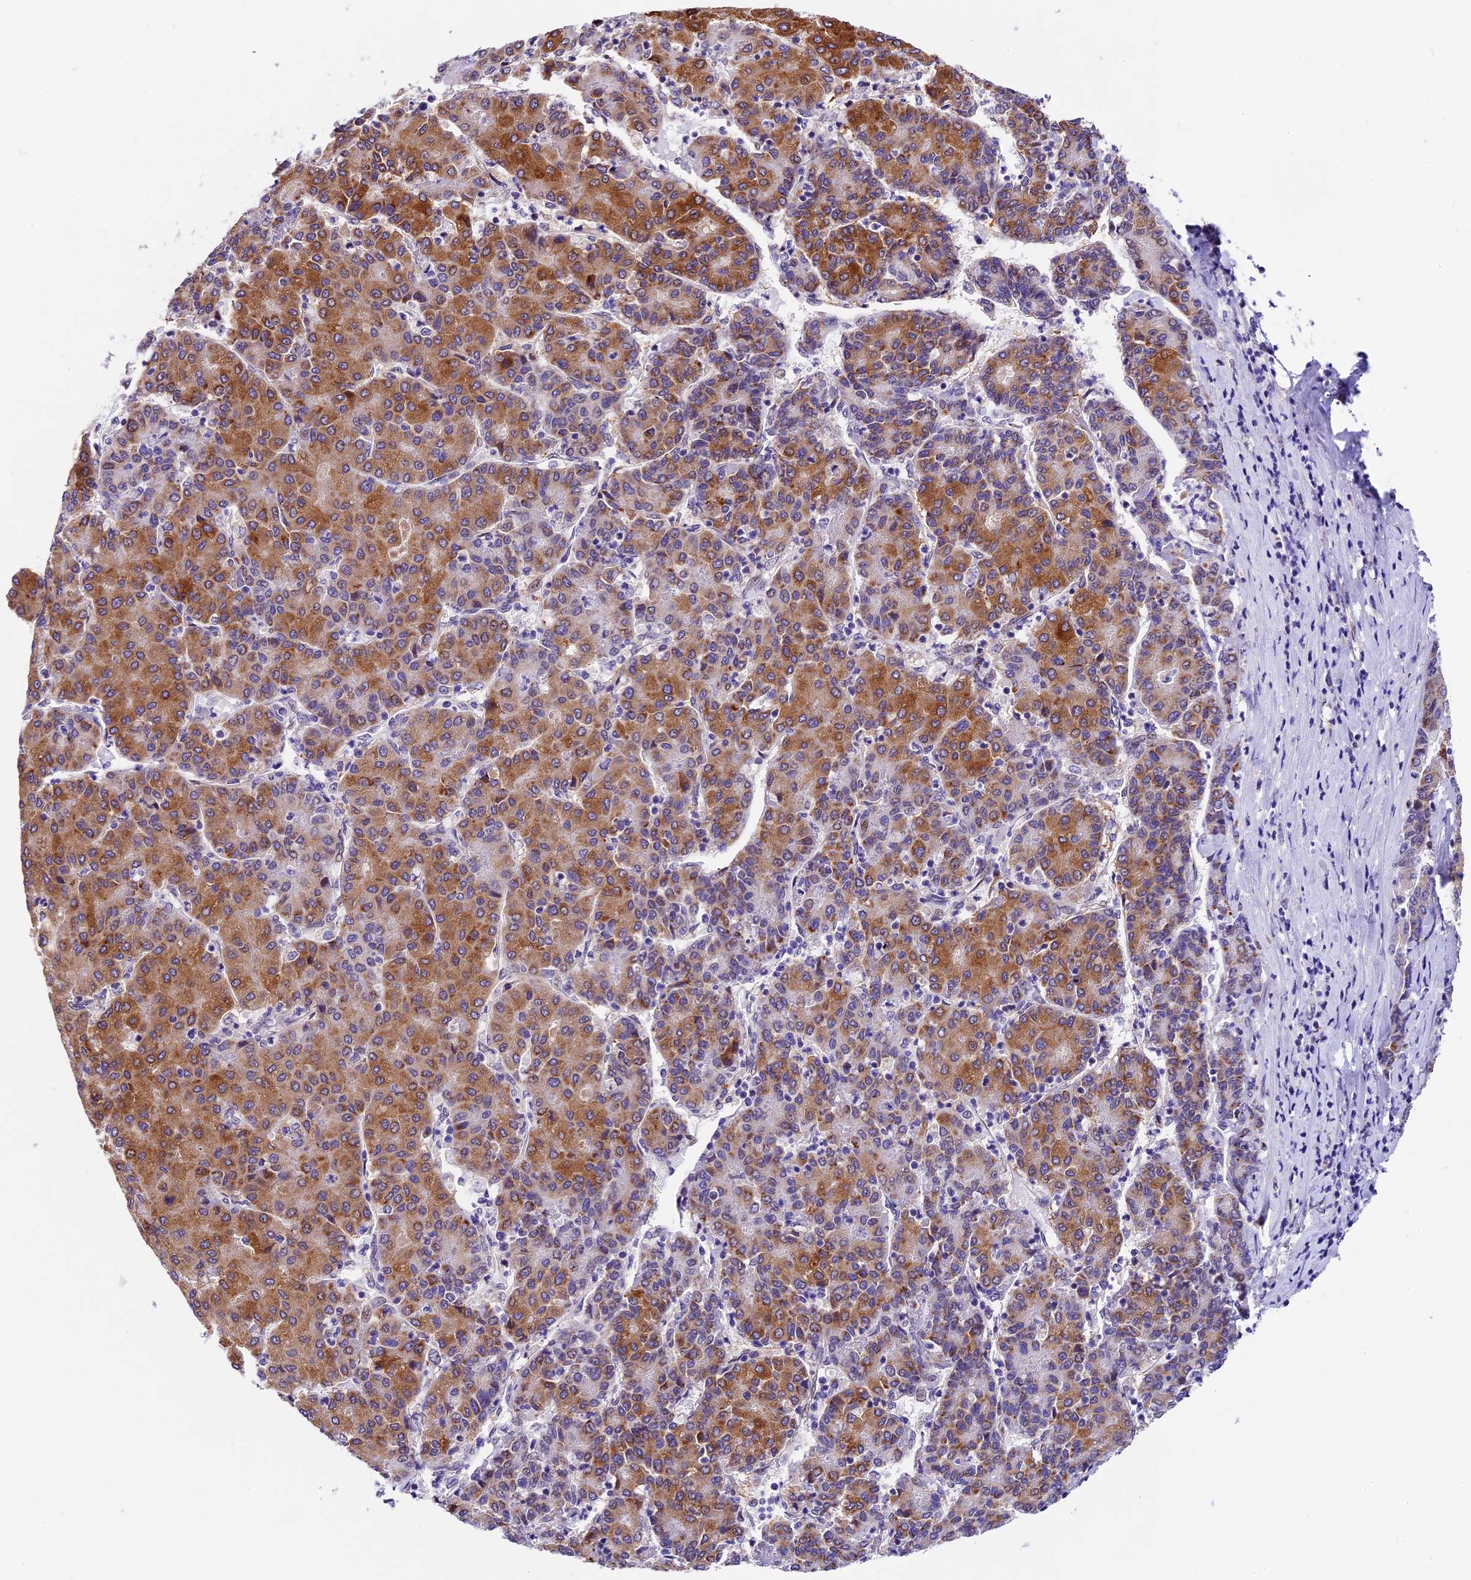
{"staining": {"intensity": "moderate", "quantity": ">75%", "location": "cytoplasmic/membranous"}, "tissue": "liver cancer", "cell_type": "Tumor cells", "image_type": "cancer", "snomed": [{"axis": "morphology", "description": "Carcinoma, Hepatocellular, NOS"}, {"axis": "topography", "description": "Liver"}], "caption": "Protein staining by immunohistochemistry (IHC) displays moderate cytoplasmic/membranous expression in approximately >75% of tumor cells in liver cancer. The staining was performed using DAB (3,3'-diaminobenzidine) to visualize the protein expression in brown, while the nuclei were stained in blue with hematoxylin (Magnification: 20x).", "gene": "CCSER1", "patient": {"sex": "male", "age": 65}}